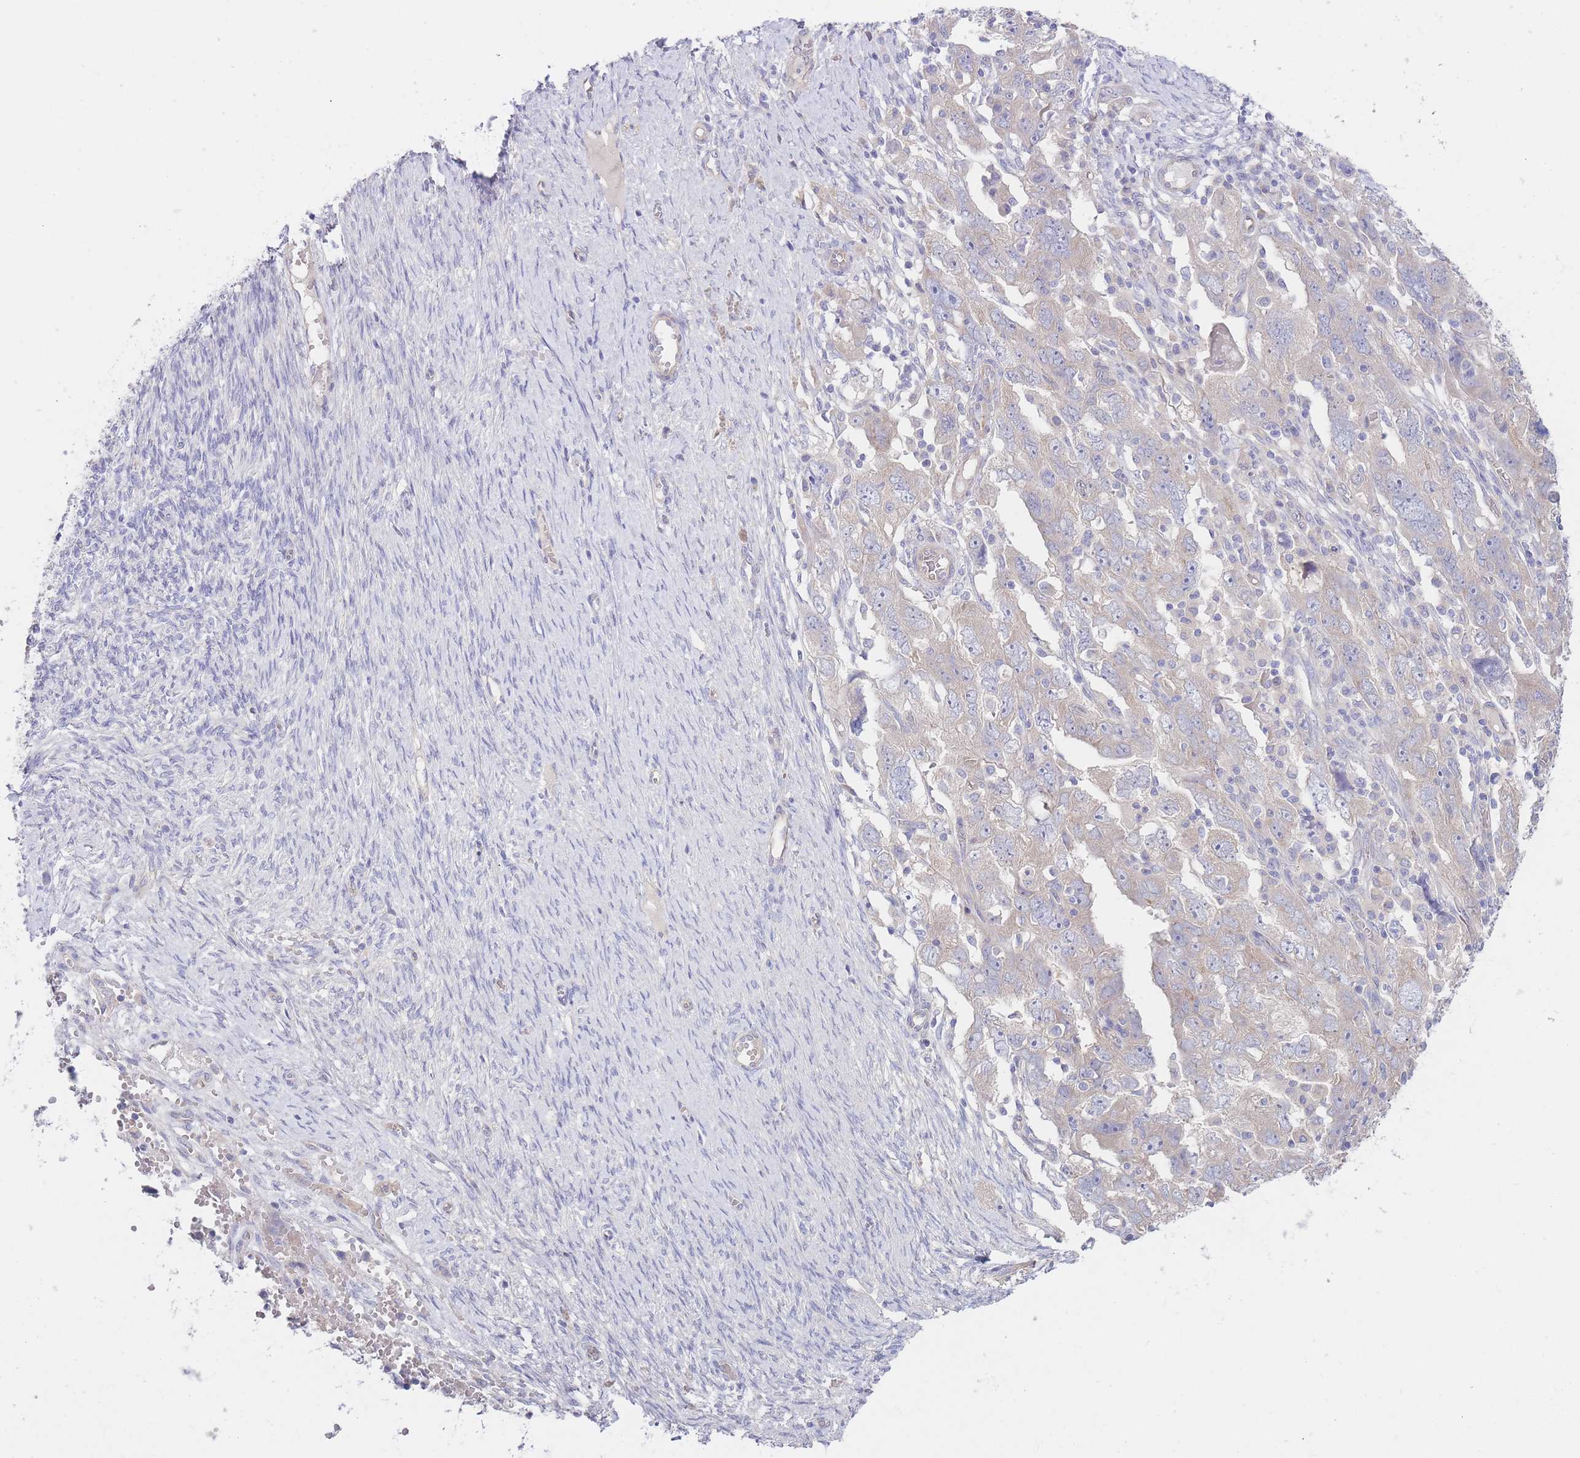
{"staining": {"intensity": "weak", "quantity": "<25%", "location": "cytoplasmic/membranous"}, "tissue": "ovarian cancer", "cell_type": "Tumor cells", "image_type": "cancer", "snomed": [{"axis": "morphology", "description": "Carcinoma, NOS"}, {"axis": "morphology", "description": "Cystadenocarcinoma, serous, NOS"}, {"axis": "topography", "description": "Ovary"}], "caption": "Immunohistochemistry (IHC) of human serous cystadenocarcinoma (ovarian) exhibits no positivity in tumor cells.", "gene": "ZNF281", "patient": {"sex": "female", "age": 69}}